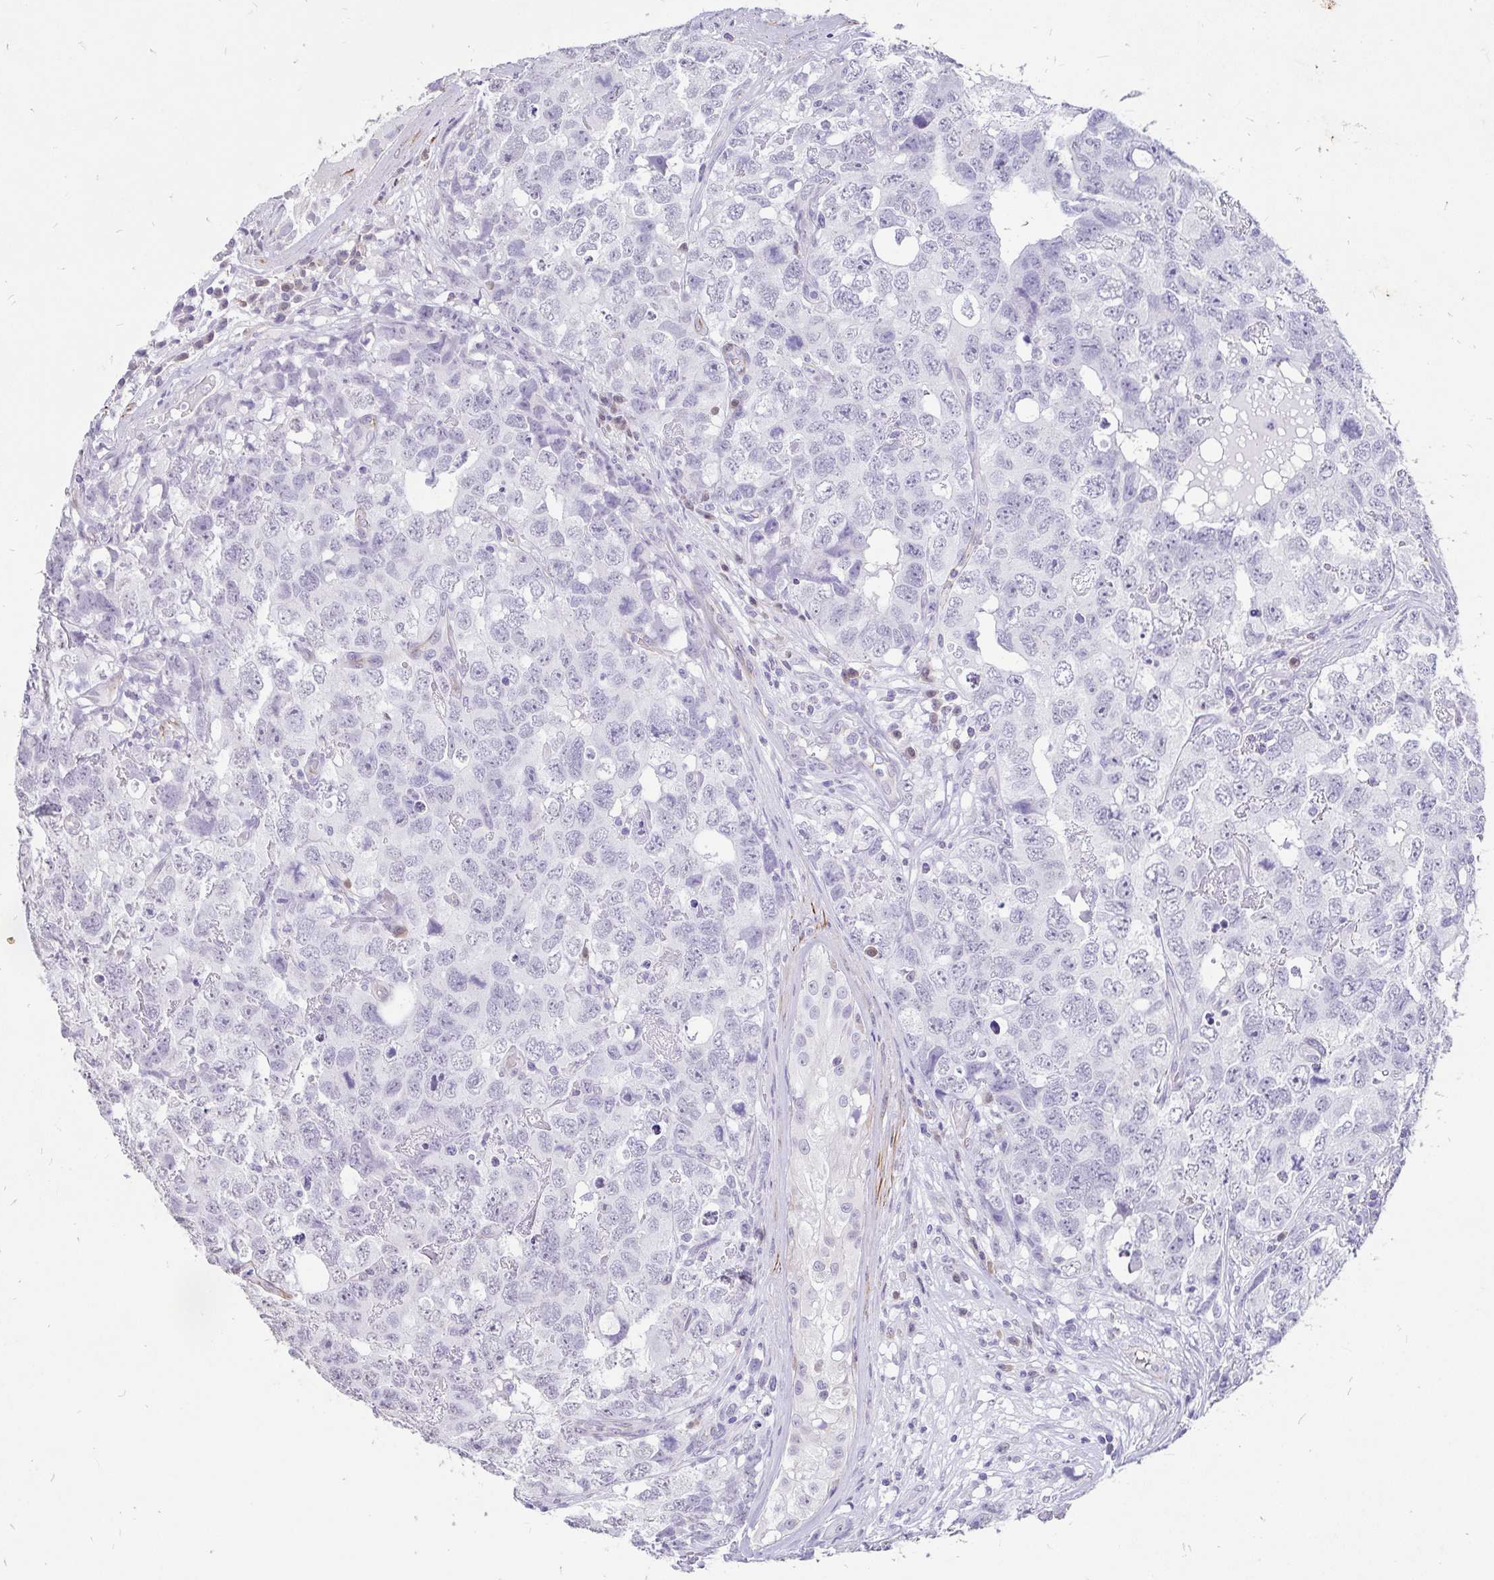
{"staining": {"intensity": "negative", "quantity": "none", "location": "none"}, "tissue": "testis cancer", "cell_type": "Tumor cells", "image_type": "cancer", "snomed": [{"axis": "morphology", "description": "Carcinoma, Embryonal, NOS"}, {"axis": "topography", "description": "Testis"}], "caption": "Immunohistochemistry (IHC) photomicrograph of neoplastic tissue: human testis embryonal carcinoma stained with DAB (3,3'-diaminobenzidine) shows no significant protein staining in tumor cells.", "gene": "EML5", "patient": {"sex": "male", "age": 22}}